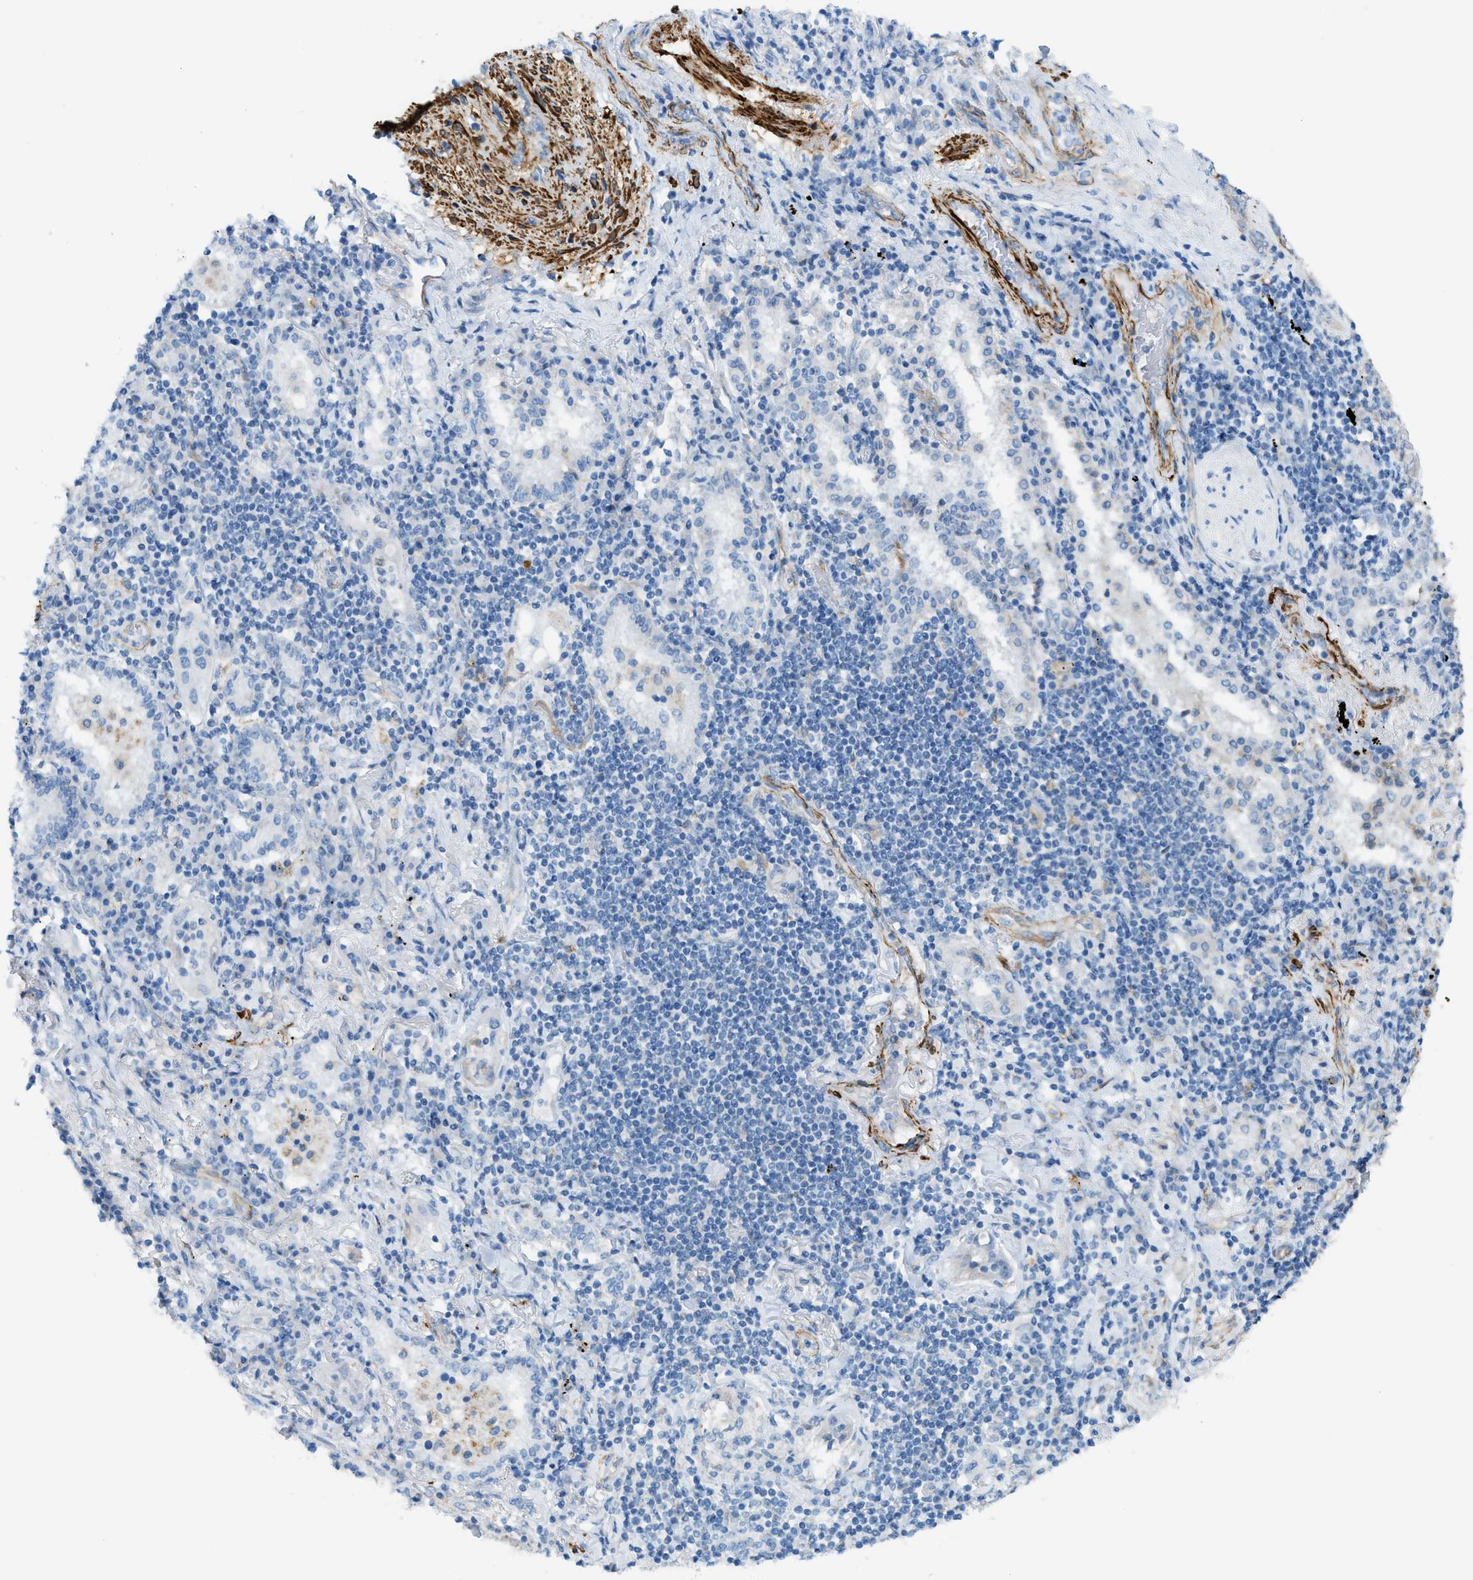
{"staining": {"intensity": "negative", "quantity": "none", "location": "none"}, "tissue": "lung cancer", "cell_type": "Tumor cells", "image_type": "cancer", "snomed": [{"axis": "morphology", "description": "Adenocarcinoma, NOS"}, {"axis": "topography", "description": "Lung"}], "caption": "Micrograph shows no protein positivity in tumor cells of lung cancer (adenocarcinoma) tissue. The staining is performed using DAB brown chromogen with nuclei counter-stained in using hematoxylin.", "gene": "MYH11", "patient": {"sex": "female", "age": 65}}